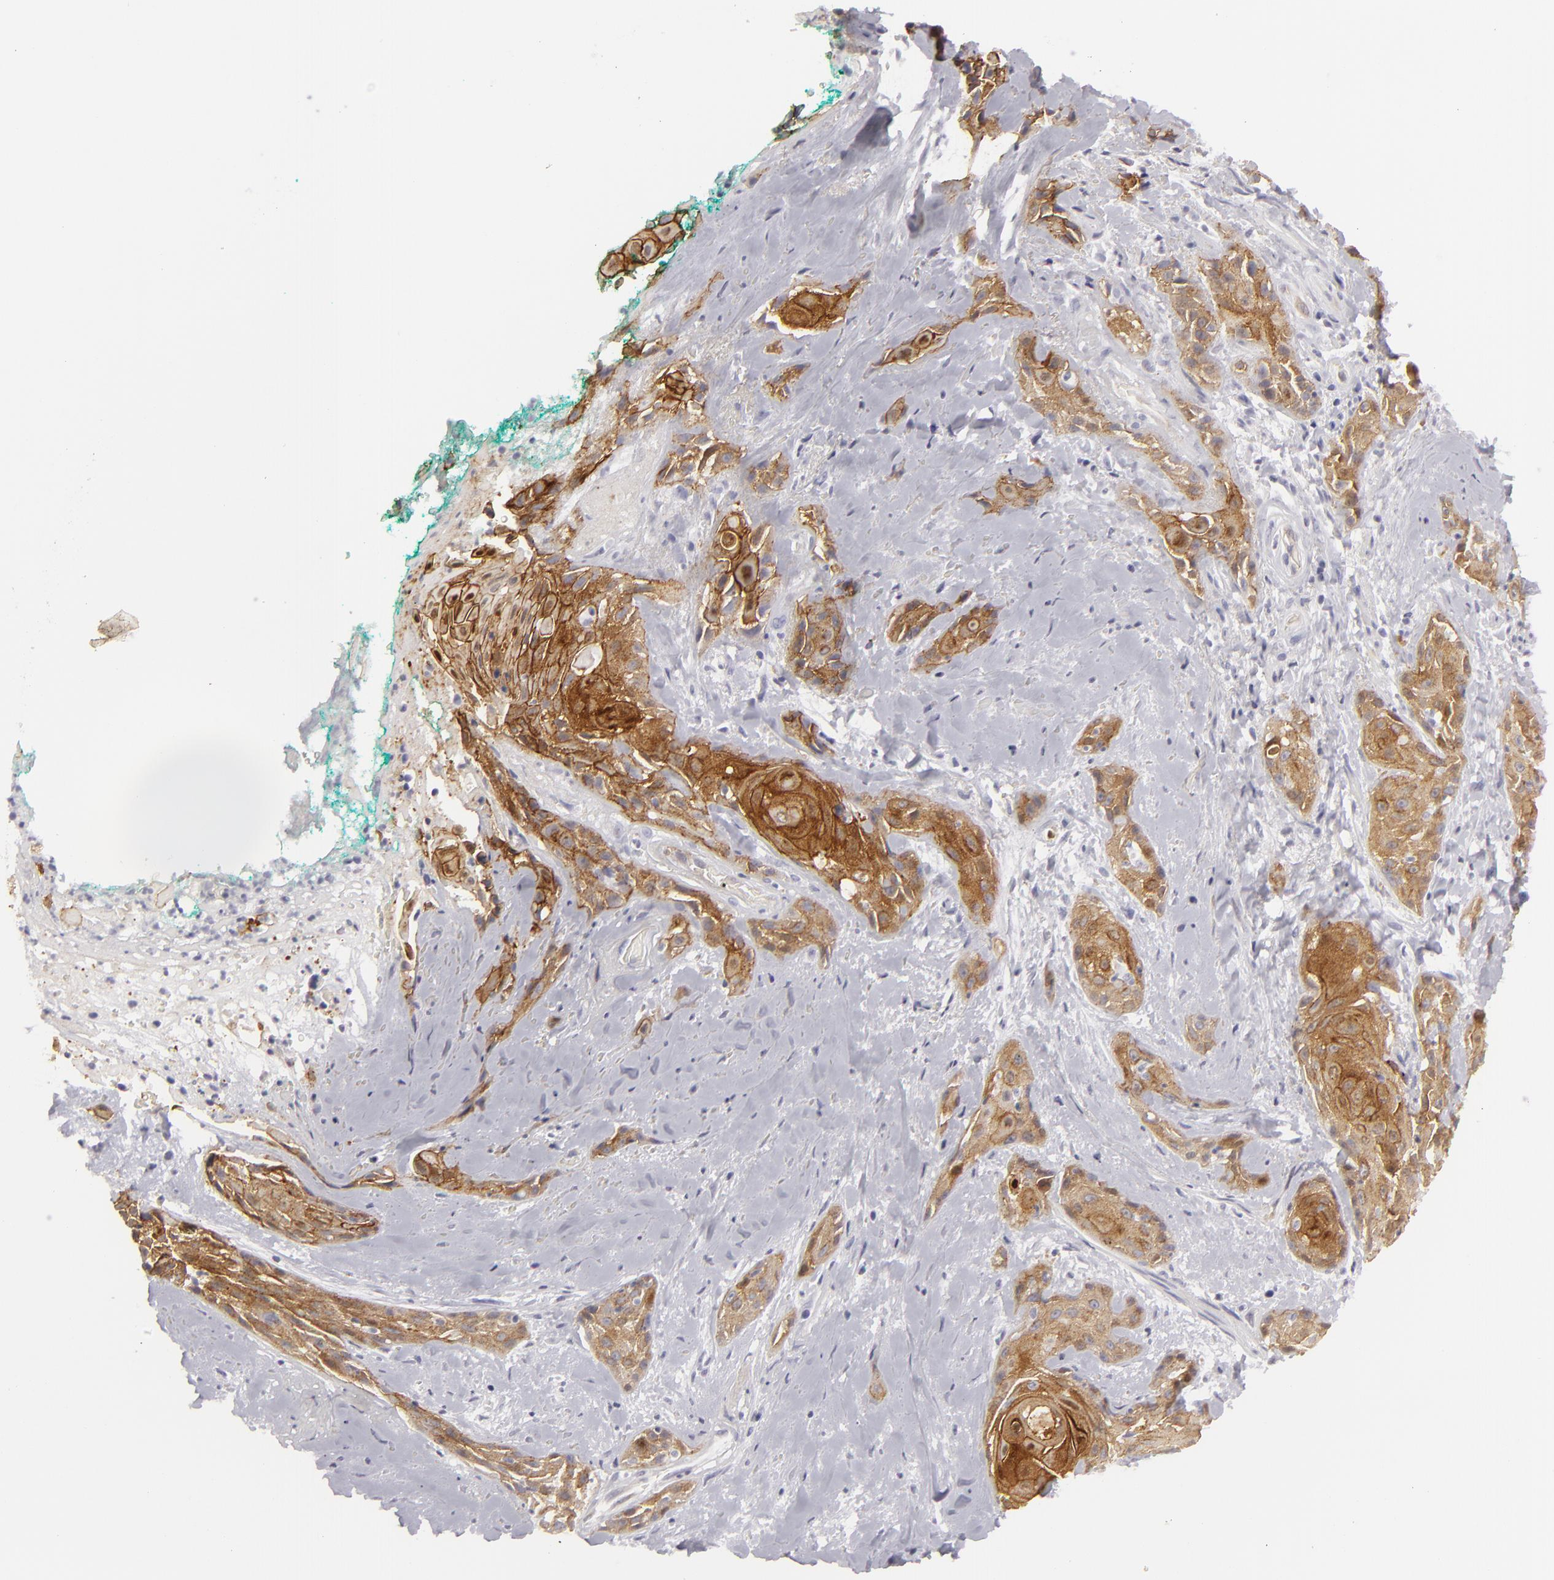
{"staining": {"intensity": "moderate", "quantity": ">75%", "location": "cytoplasmic/membranous"}, "tissue": "skin cancer", "cell_type": "Tumor cells", "image_type": "cancer", "snomed": [{"axis": "morphology", "description": "Squamous cell carcinoma, NOS"}, {"axis": "topography", "description": "Skin"}, {"axis": "topography", "description": "Anal"}], "caption": "Protein analysis of skin cancer (squamous cell carcinoma) tissue shows moderate cytoplasmic/membranous staining in approximately >75% of tumor cells.", "gene": "JUP", "patient": {"sex": "male", "age": 64}}